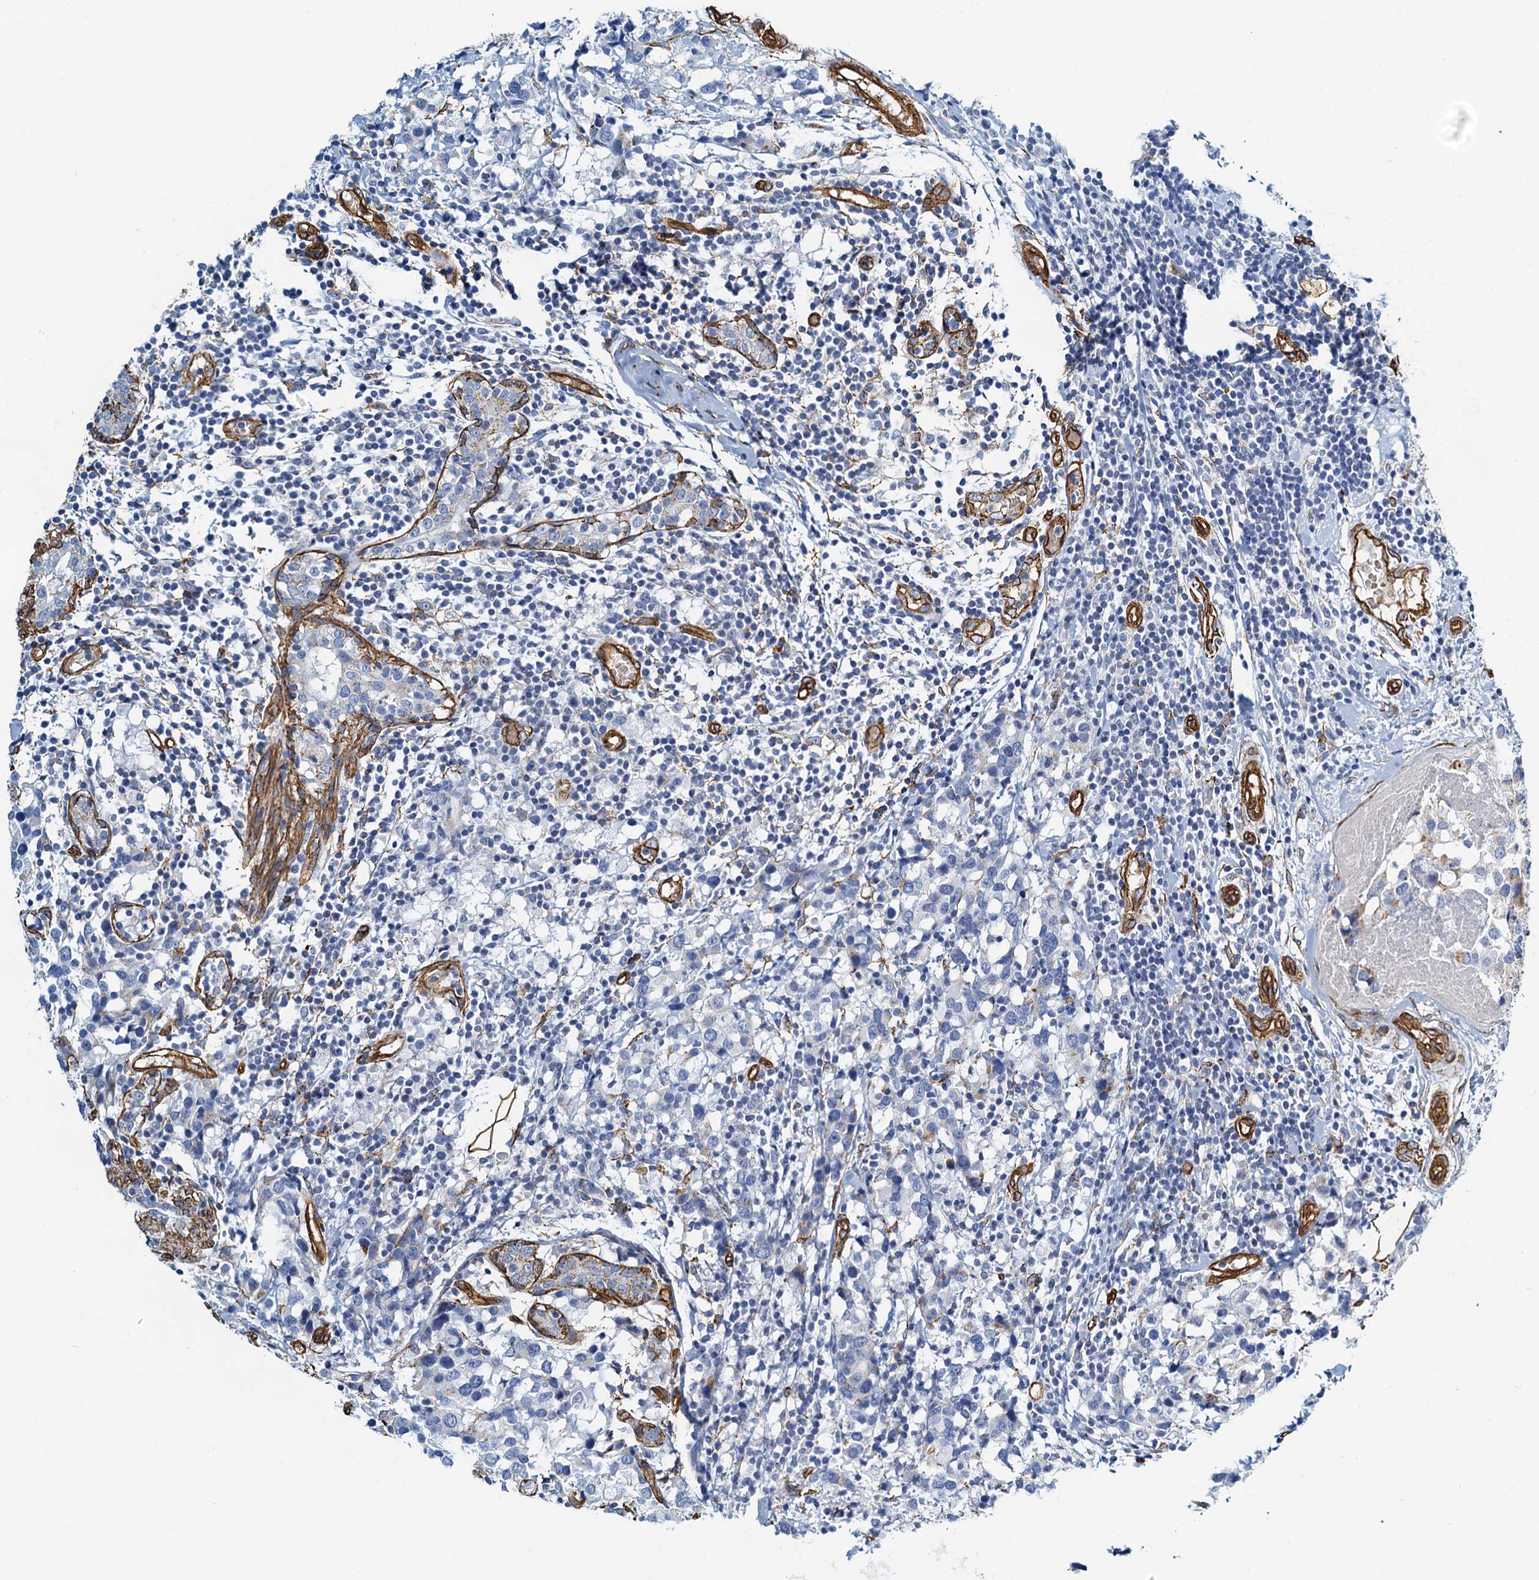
{"staining": {"intensity": "negative", "quantity": "none", "location": "none"}, "tissue": "breast cancer", "cell_type": "Tumor cells", "image_type": "cancer", "snomed": [{"axis": "morphology", "description": "Lobular carcinoma"}, {"axis": "topography", "description": "Breast"}], "caption": "Immunohistochemistry (IHC) photomicrograph of neoplastic tissue: human breast cancer (lobular carcinoma) stained with DAB (3,3'-diaminobenzidine) reveals no significant protein staining in tumor cells.", "gene": "DGKG", "patient": {"sex": "female", "age": 59}}